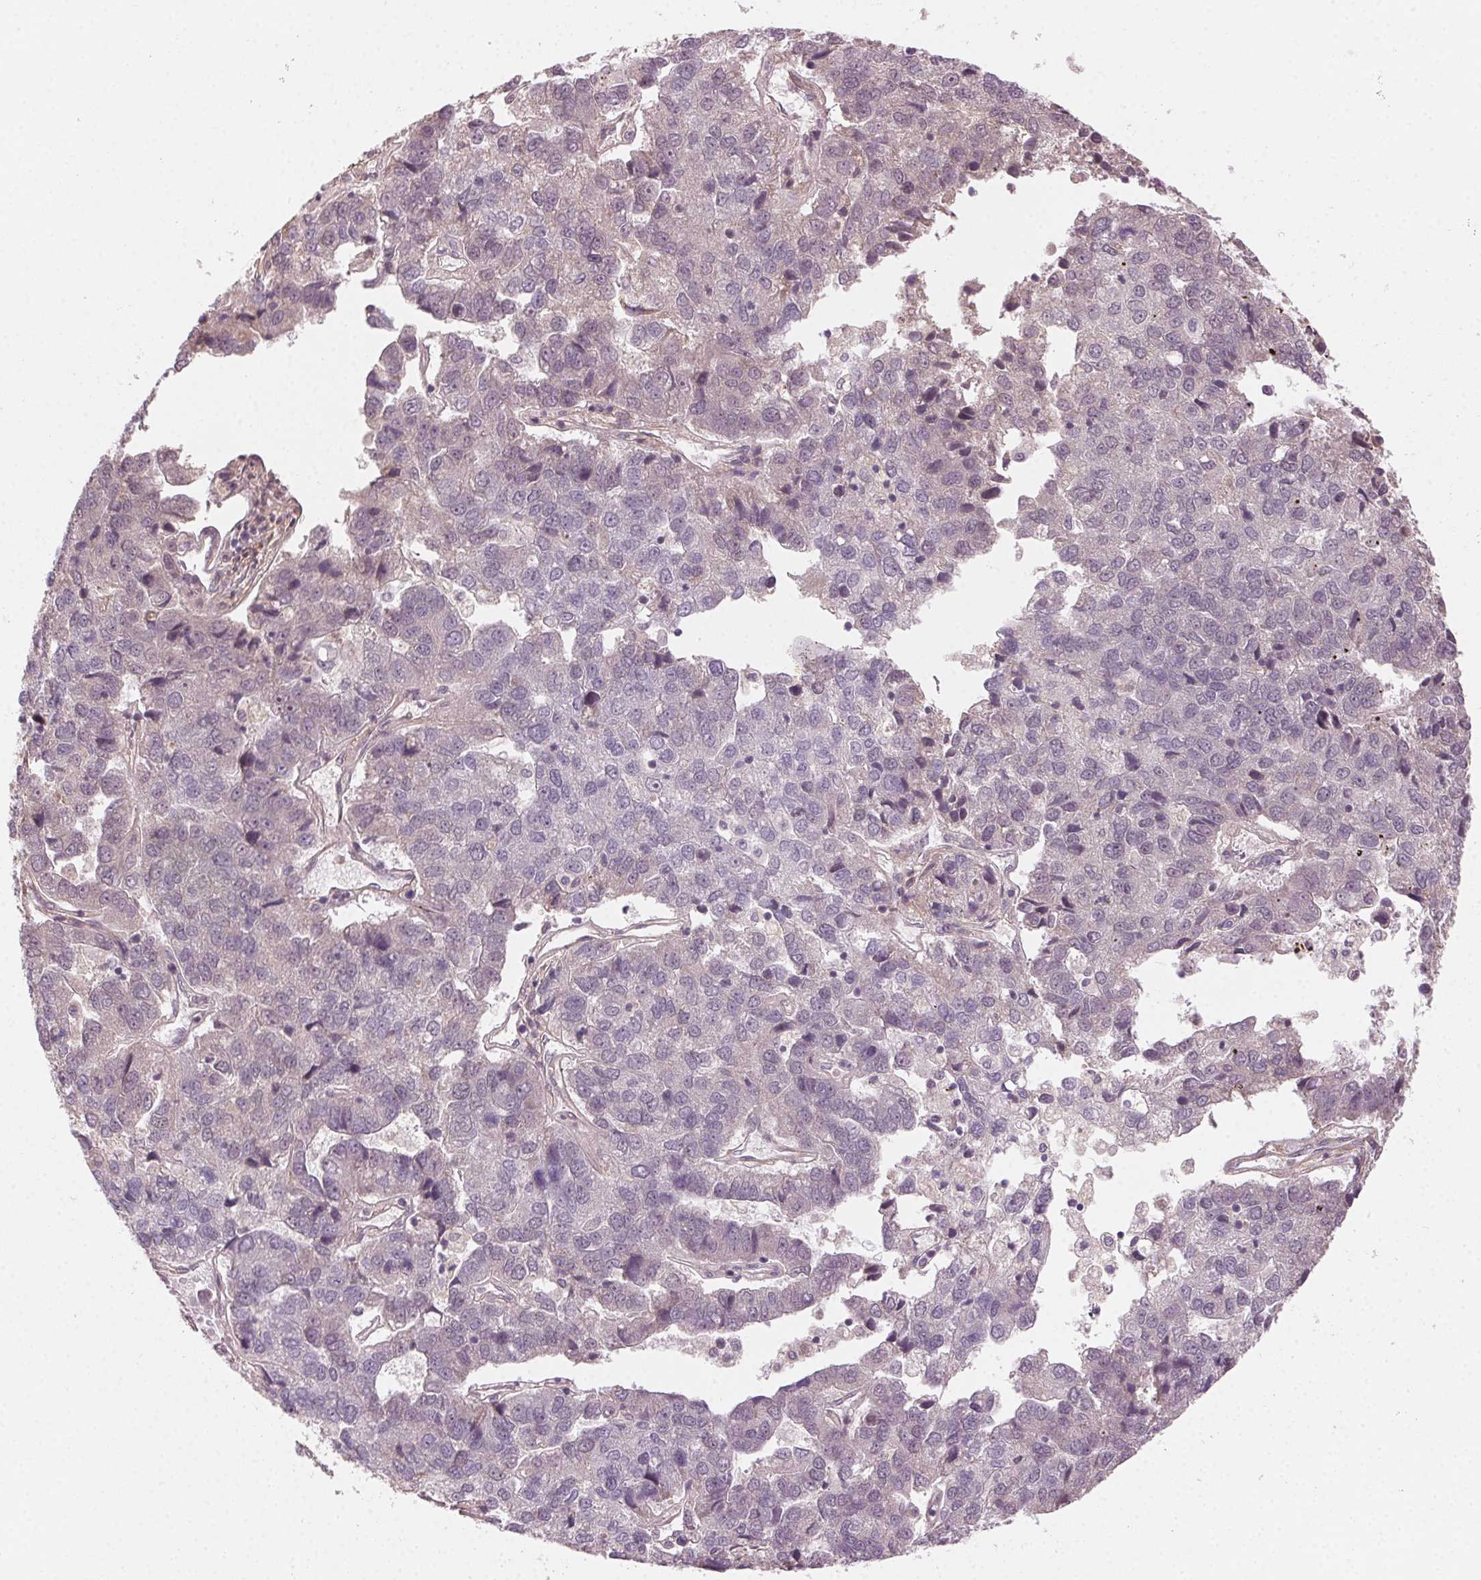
{"staining": {"intensity": "negative", "quantity": "none", "location": "none"}, "tissue": "pancreatic cancer", "cell_type": "Tumor cells", "image_type": "cancer", "snomed": [{"axis": "morphology", "description": "Adenocarcinoma, NOS"}, {"axis": "topography", "description": "Pancreas"}], "caption": "High magnification brightfield microscopy of pancreatic adenocarcinoma stained with DAB (brown) and counterstained with hematoxylin (blue): tumor cells show no significant positivity.", "gene": "TUB", "patient": {"sex": "female", "age": 61}}